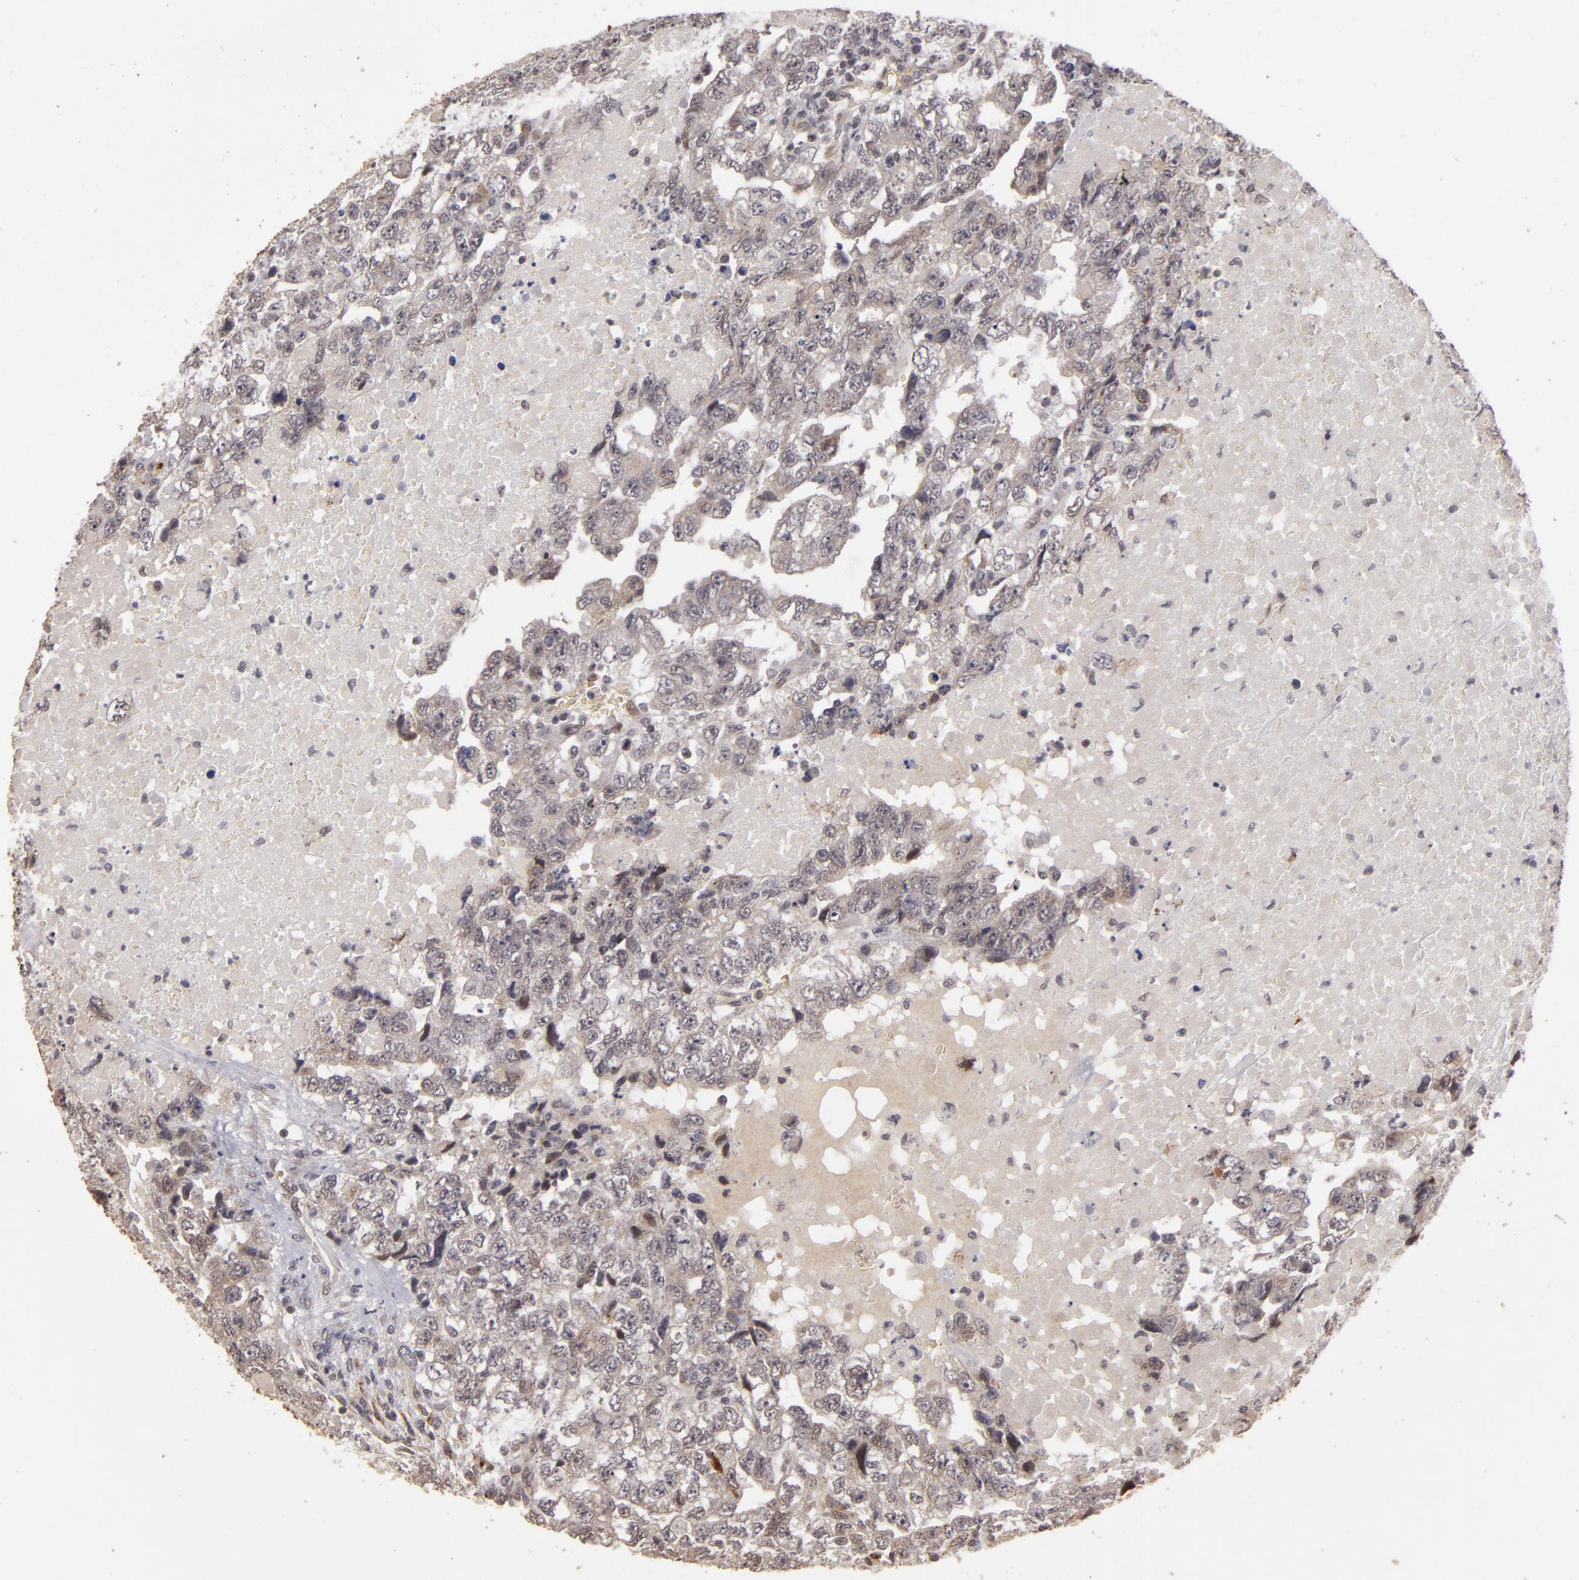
{"staining": {"intensity": "negative", "quantity": "none", "location": "none"}, "tissue": "testis cancer", "cell_type": "Tumor cells", "image_type": "cancer", "snomed": [{"axis": "morphology", "description": "Carcinoma, Embryonal, NOS"}, {"axis": "topography", "description": "Testis"}], "caption": "This image is of testis cancer (embryonal carcinoma) stained with IHC to label a protein in brown with the nuclei are counter-stained blue. There is no positivity in tumor cells.", "gene": "DFFA", "patient": {"sex": "male", "age": 36}}